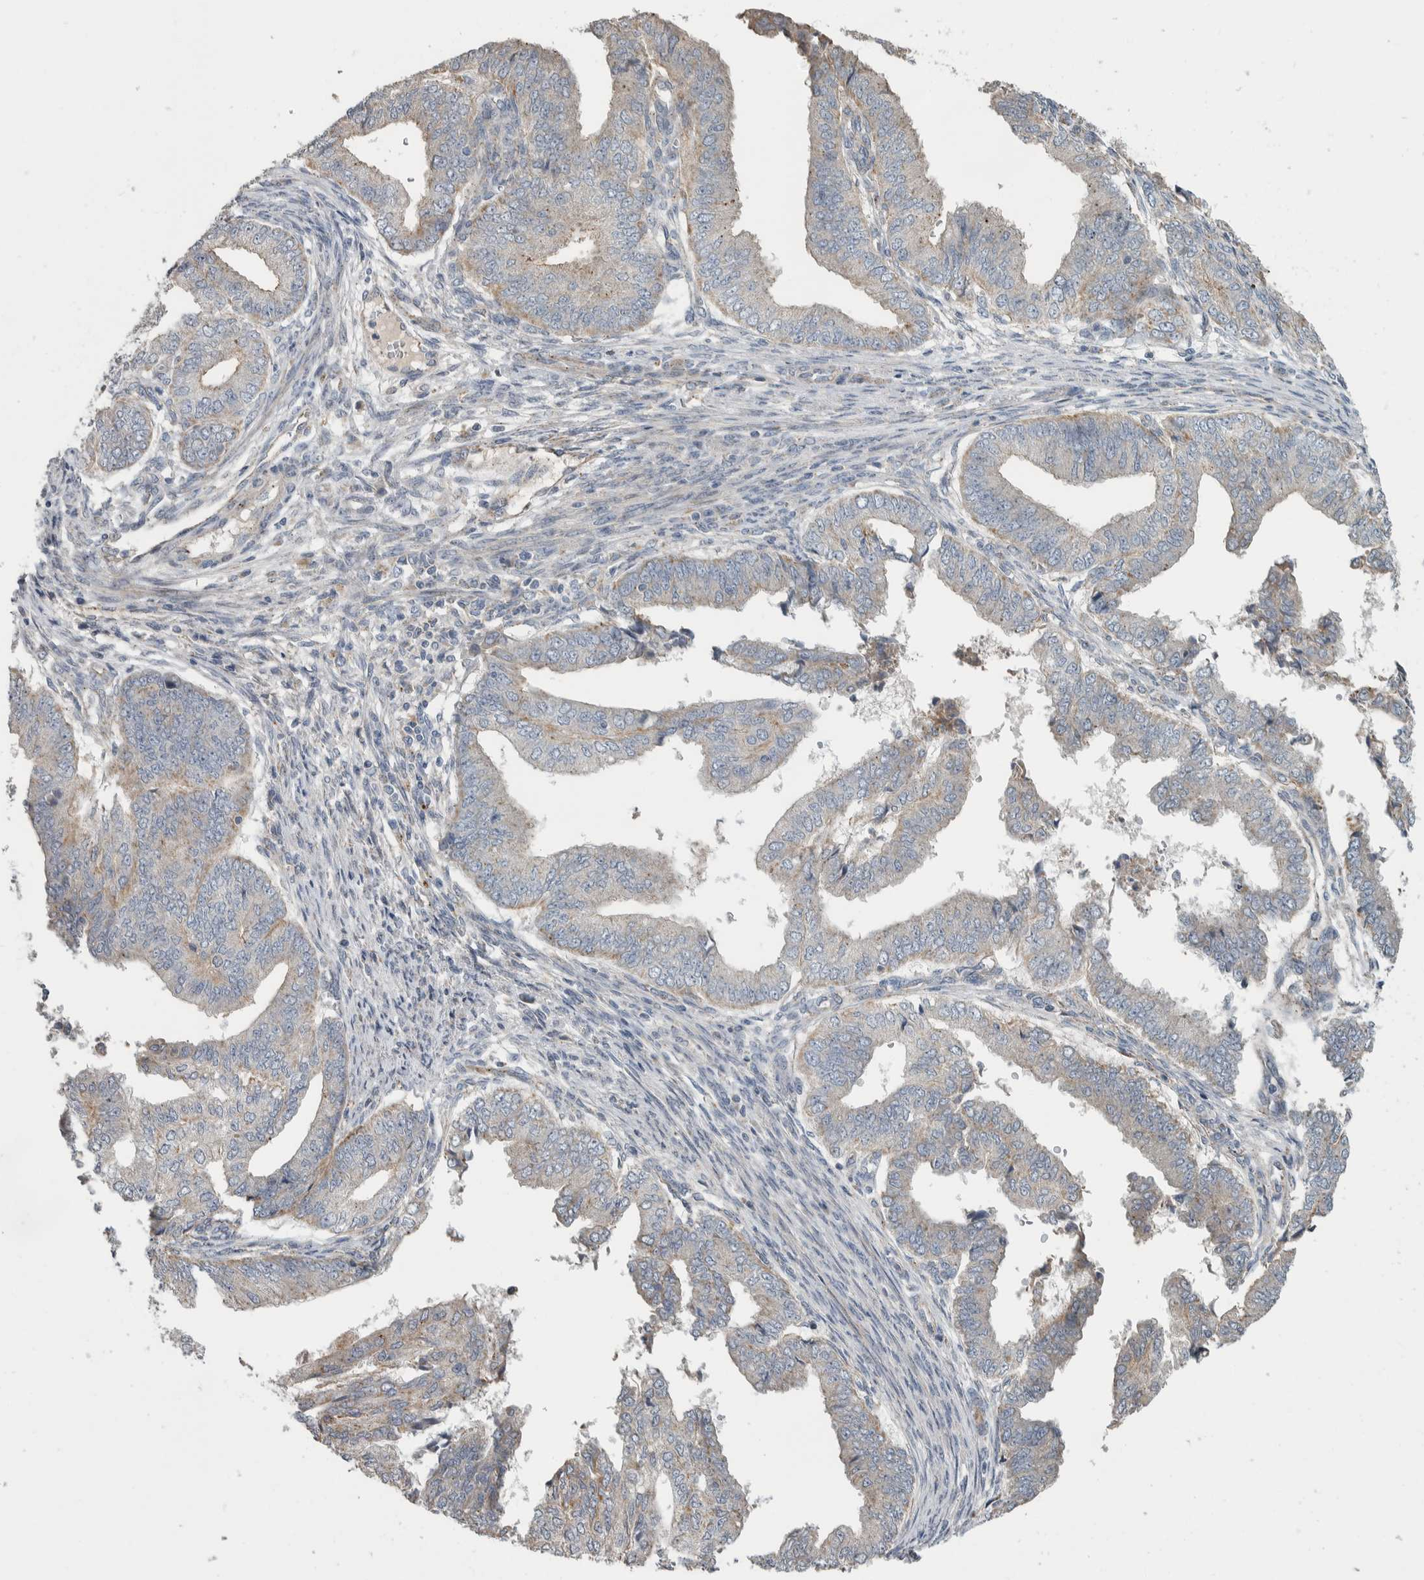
{"staining": {"intensity": "weak", "quantity": "<25%", "location": "cytoplasmic/membranous"}, "tissue": "endometrial cancer", "cell_type": "Tumor cells", "image_type": "cancer", "snomed": [{"axis": "morphology", "description": "Polyp, NOS"}, {"axis": "morphology", "description": "Adenocarcinoma, NOS"}, {"axis": "morphology", "description": "Adenoma, NOS"}, {"axis": "topography", "description": "Endometrium"}], "caption": "Human endometrial adenoma stained for a protein using IHC exhibits no positivity in tumor cells.", "gene": "FAM83G", "patient": {"sex": "female", "age": 79}}